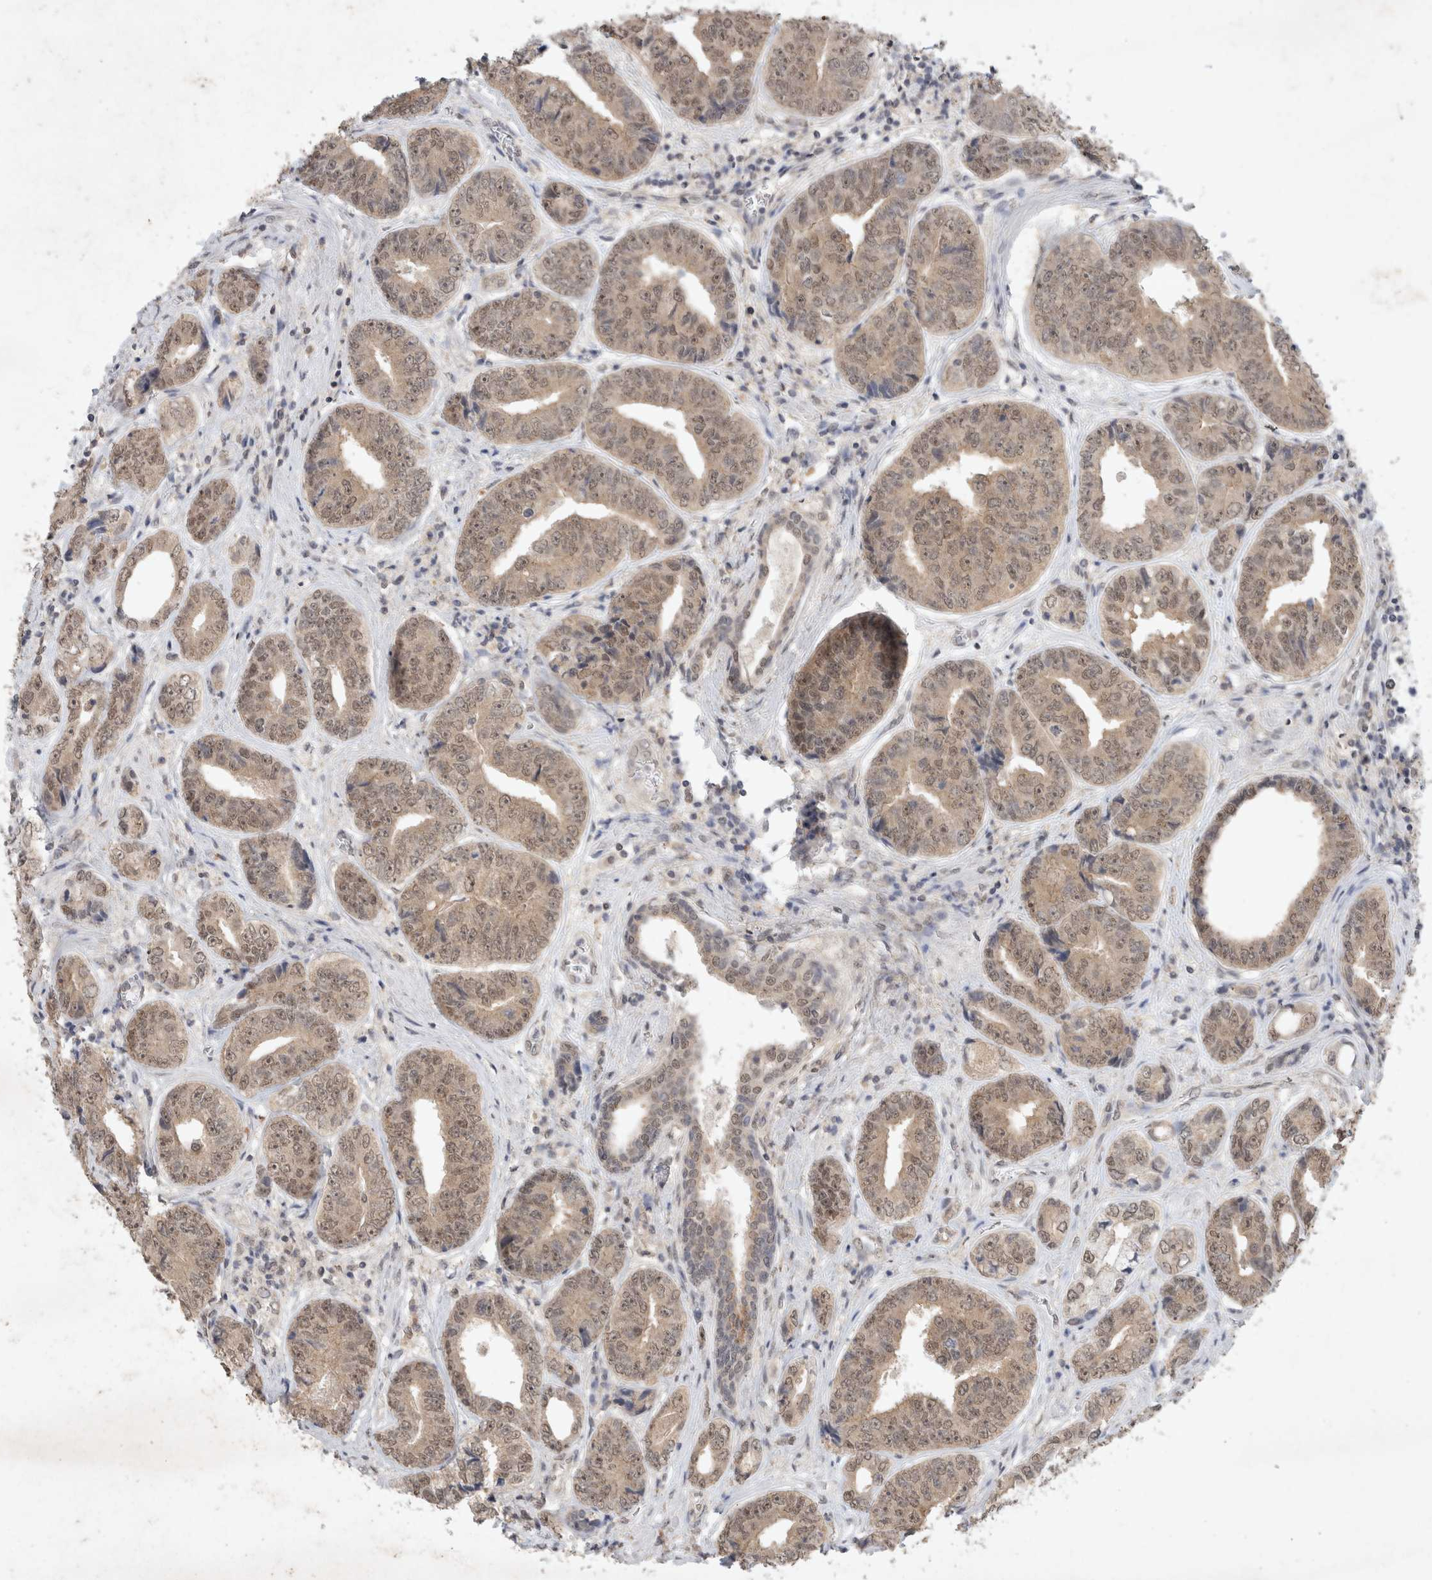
{"staining": {"intensity": "weak", "quantity": ">75%", "location": "cytoplasmic/membranous,nuclear"}, "tissue": "prostate cancer", "cell_type": "Tumor cells", "image_type": "cancer", "snomed": [{"axis": "morphology", "description": "Adenocarcinoma, High grade"}, {"axis": "topography", "description": "Prostate"}], "caption": "Brown immunohistochemical staining in prostate cancer shows weak cytoplasmic/membranous and nuclear expression in approximately >75% of tumor cells.", "gene": "FBXO42", "patient": {"sex": "male", "age": 61}}